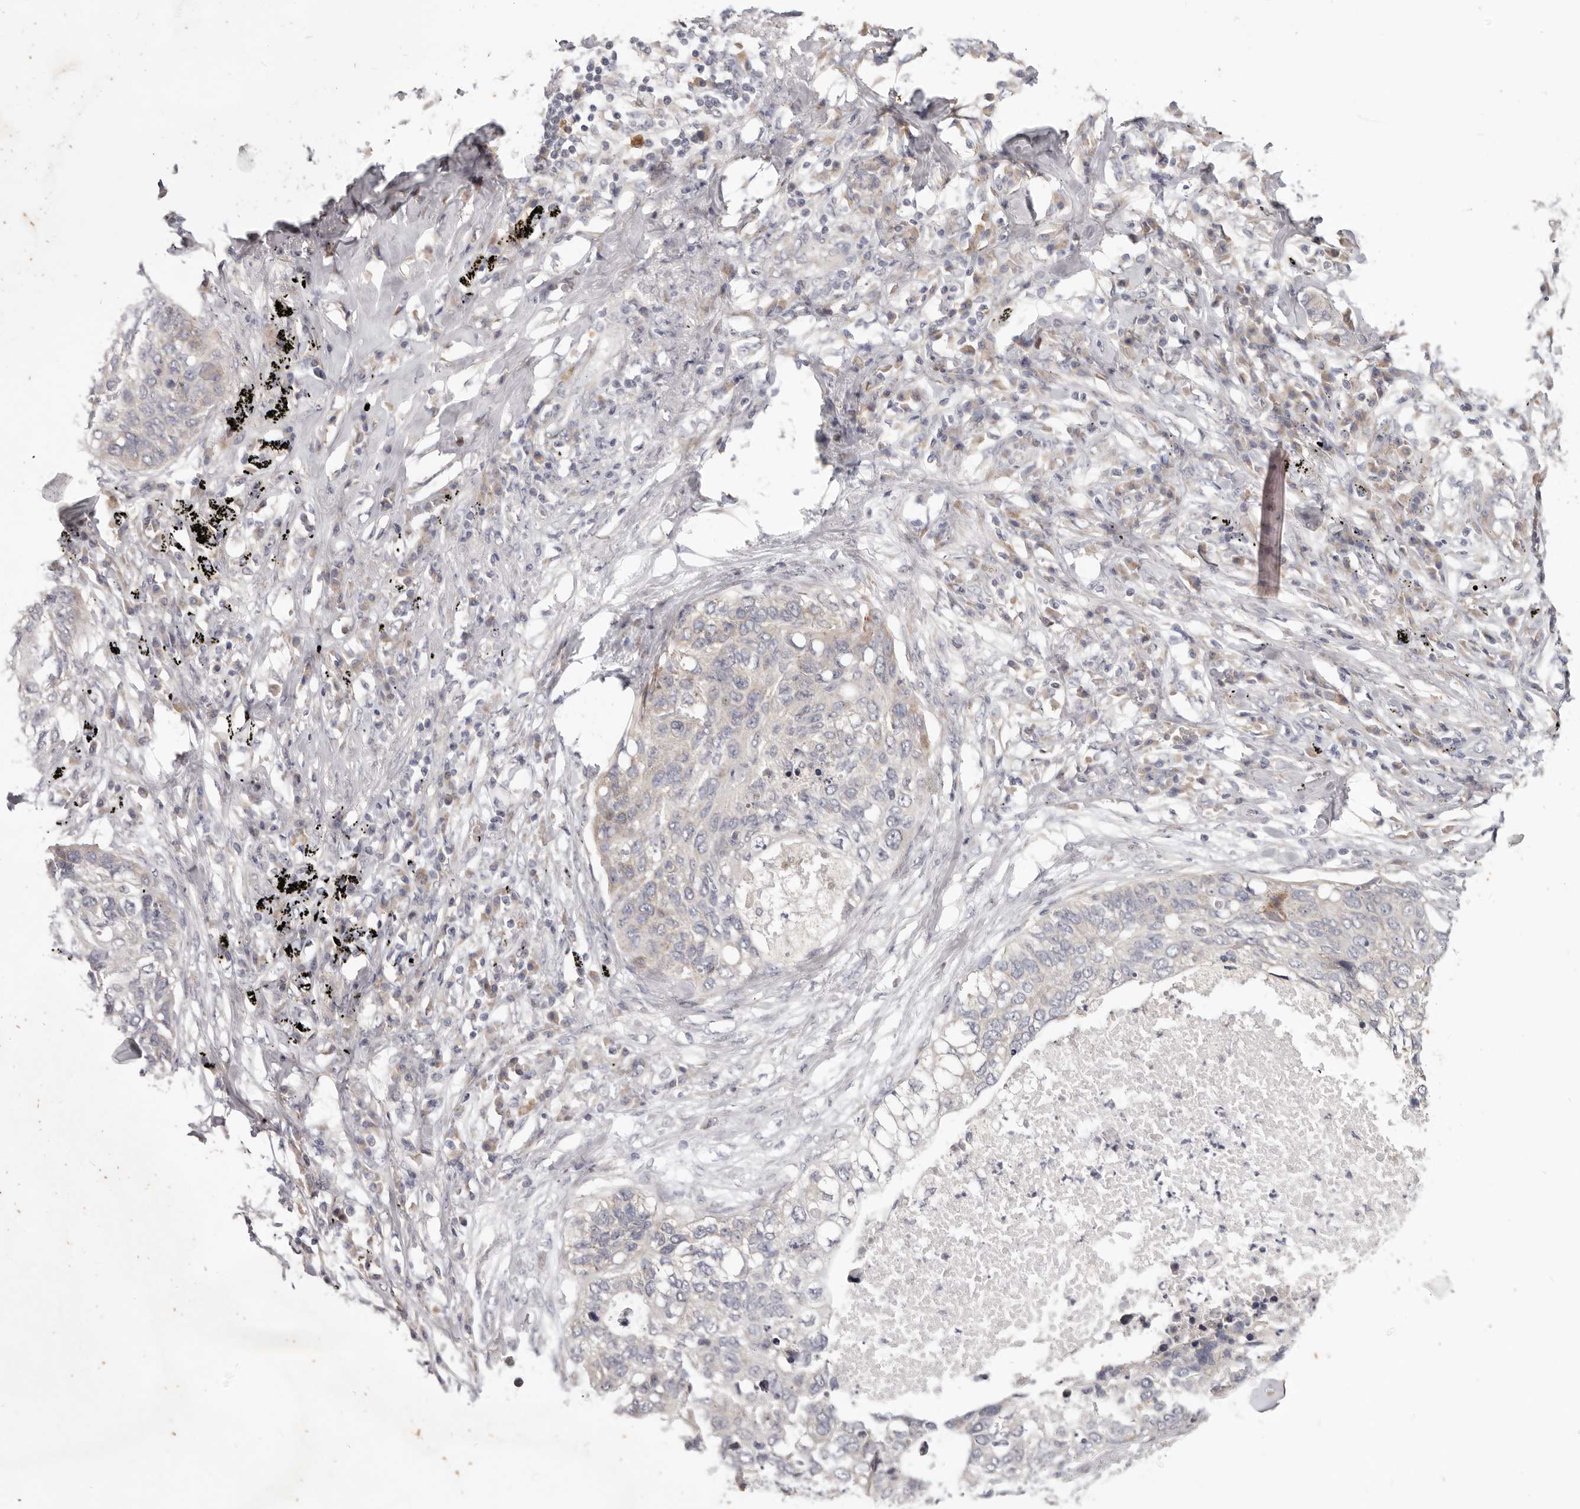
{"staining": {"intensity": "negative", "quantity": "none", "location": "none"}, "tissue": "lung cancer", "cell_type": "Tumor cells", "image_type": "cancer", "snomed": [{"axis": "morphology", "description": "Squamous cell carcinoma, NOS"}, {"axis": "topography", "description": "Lung"}], "caption": "IHC image of lung squamous cell carcinoma stained for a protein (brown), which exhibits no staining in tumor cells. (DAB (3,3'-diaminobenzidine) immunohistochemistry, high magnification).", "gene": "WDR77", "patient": {"sex": "female", "age": 63}}